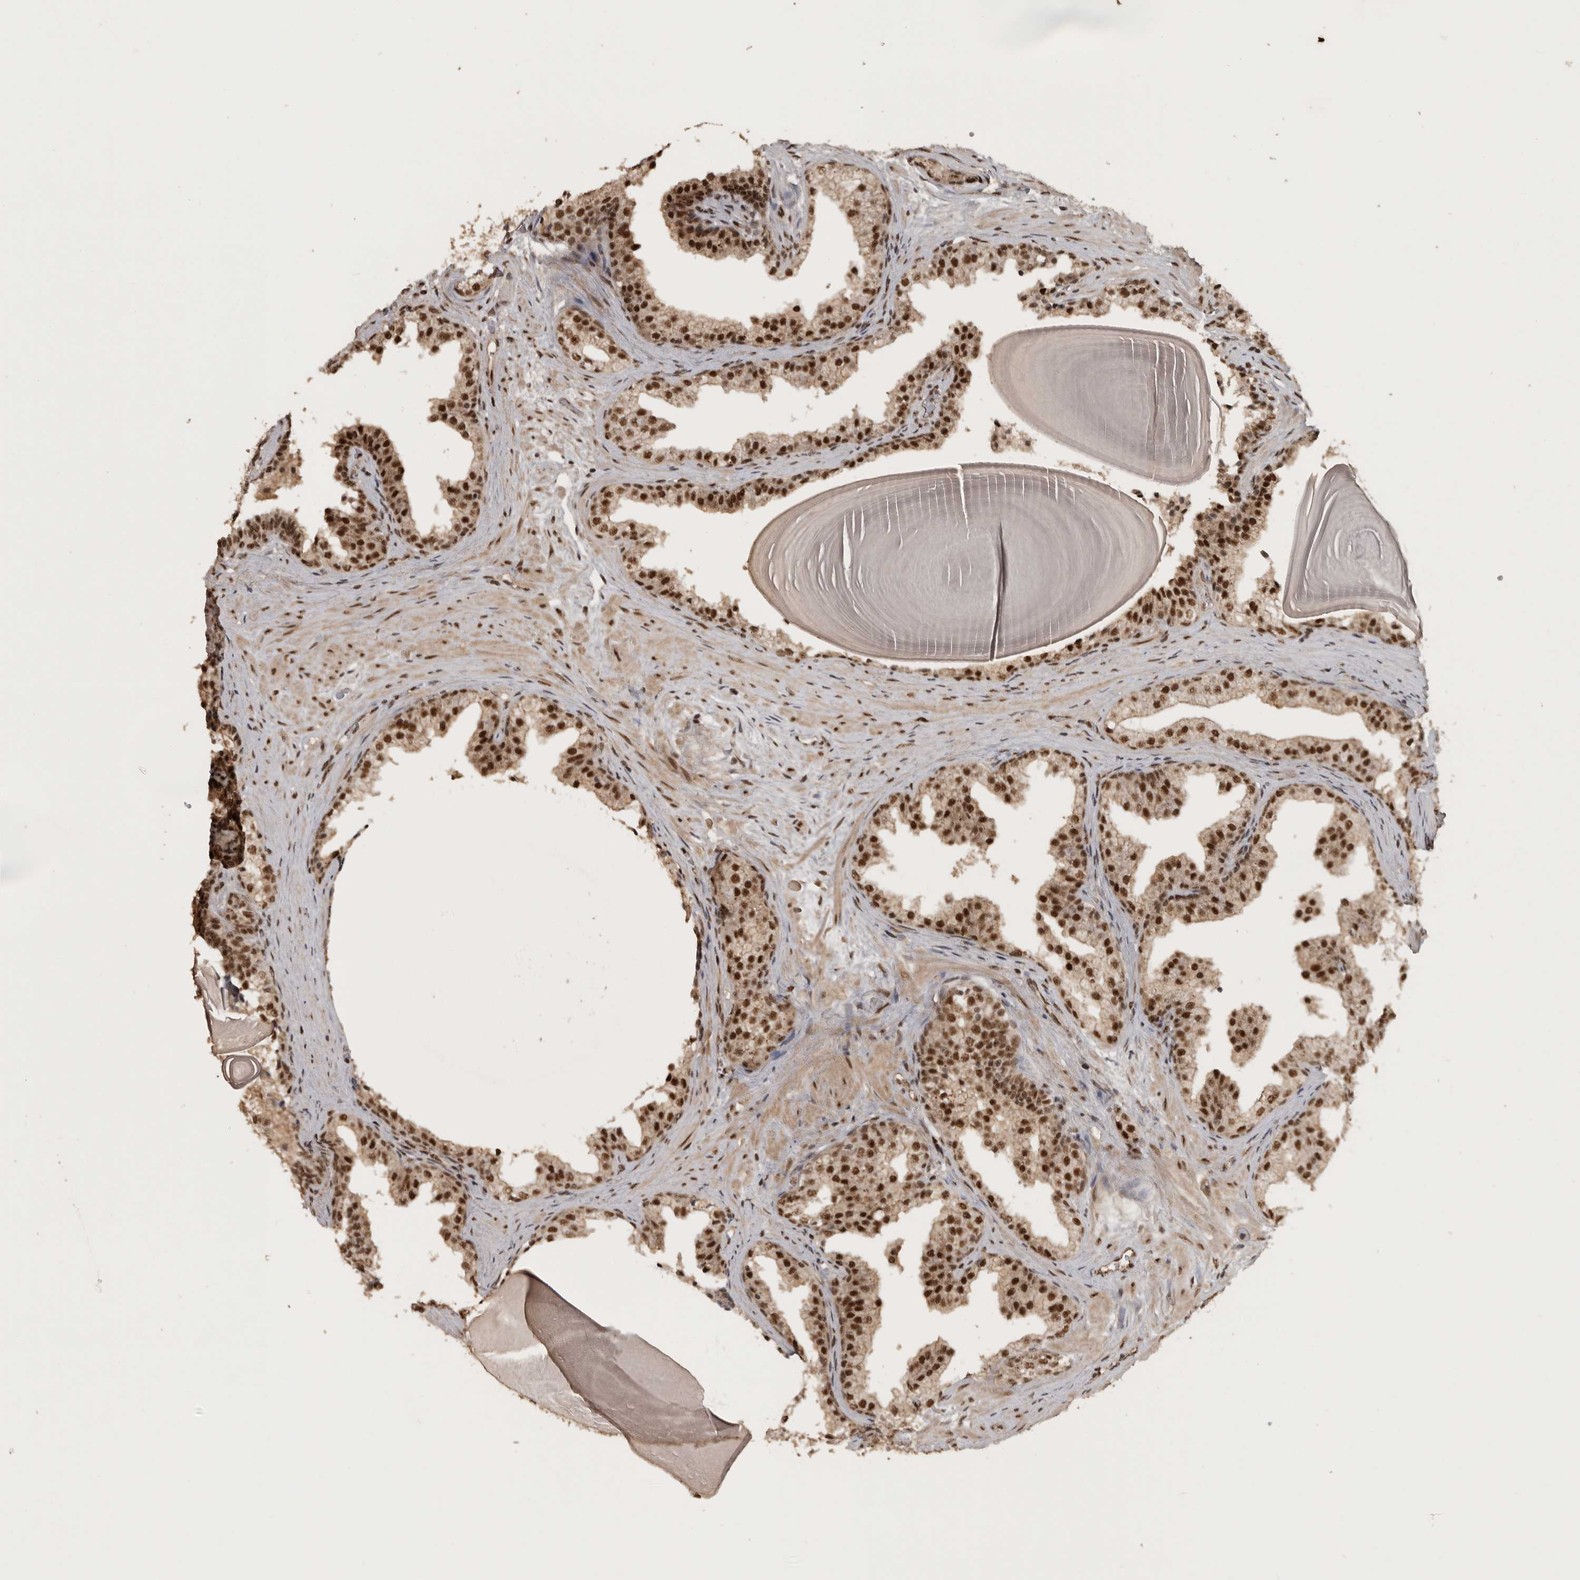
{"staining": {"intensity": "strong", "quantity": ">75%", "location": "nuclear"}, "tissue": "prostate", "cell_type": "Glandular cells", "image_type": "normal", "snomed": [{"axis": "morphology", "description": "Normal tissue, NOS"}, {"axis": "topography", "description": "Prostate"}], "caption": "A brown stain highlights strong nuclear staining of a protein in glandular cells of benign prostate. The staining was performed using DAB (3,3'-diaminobenzidine), with brown indicating positive protein expression. Nuclei are stained blue with hematoxylin.", "gene": "CBLL1", "patient": {"sex": "male", "age": 48}}